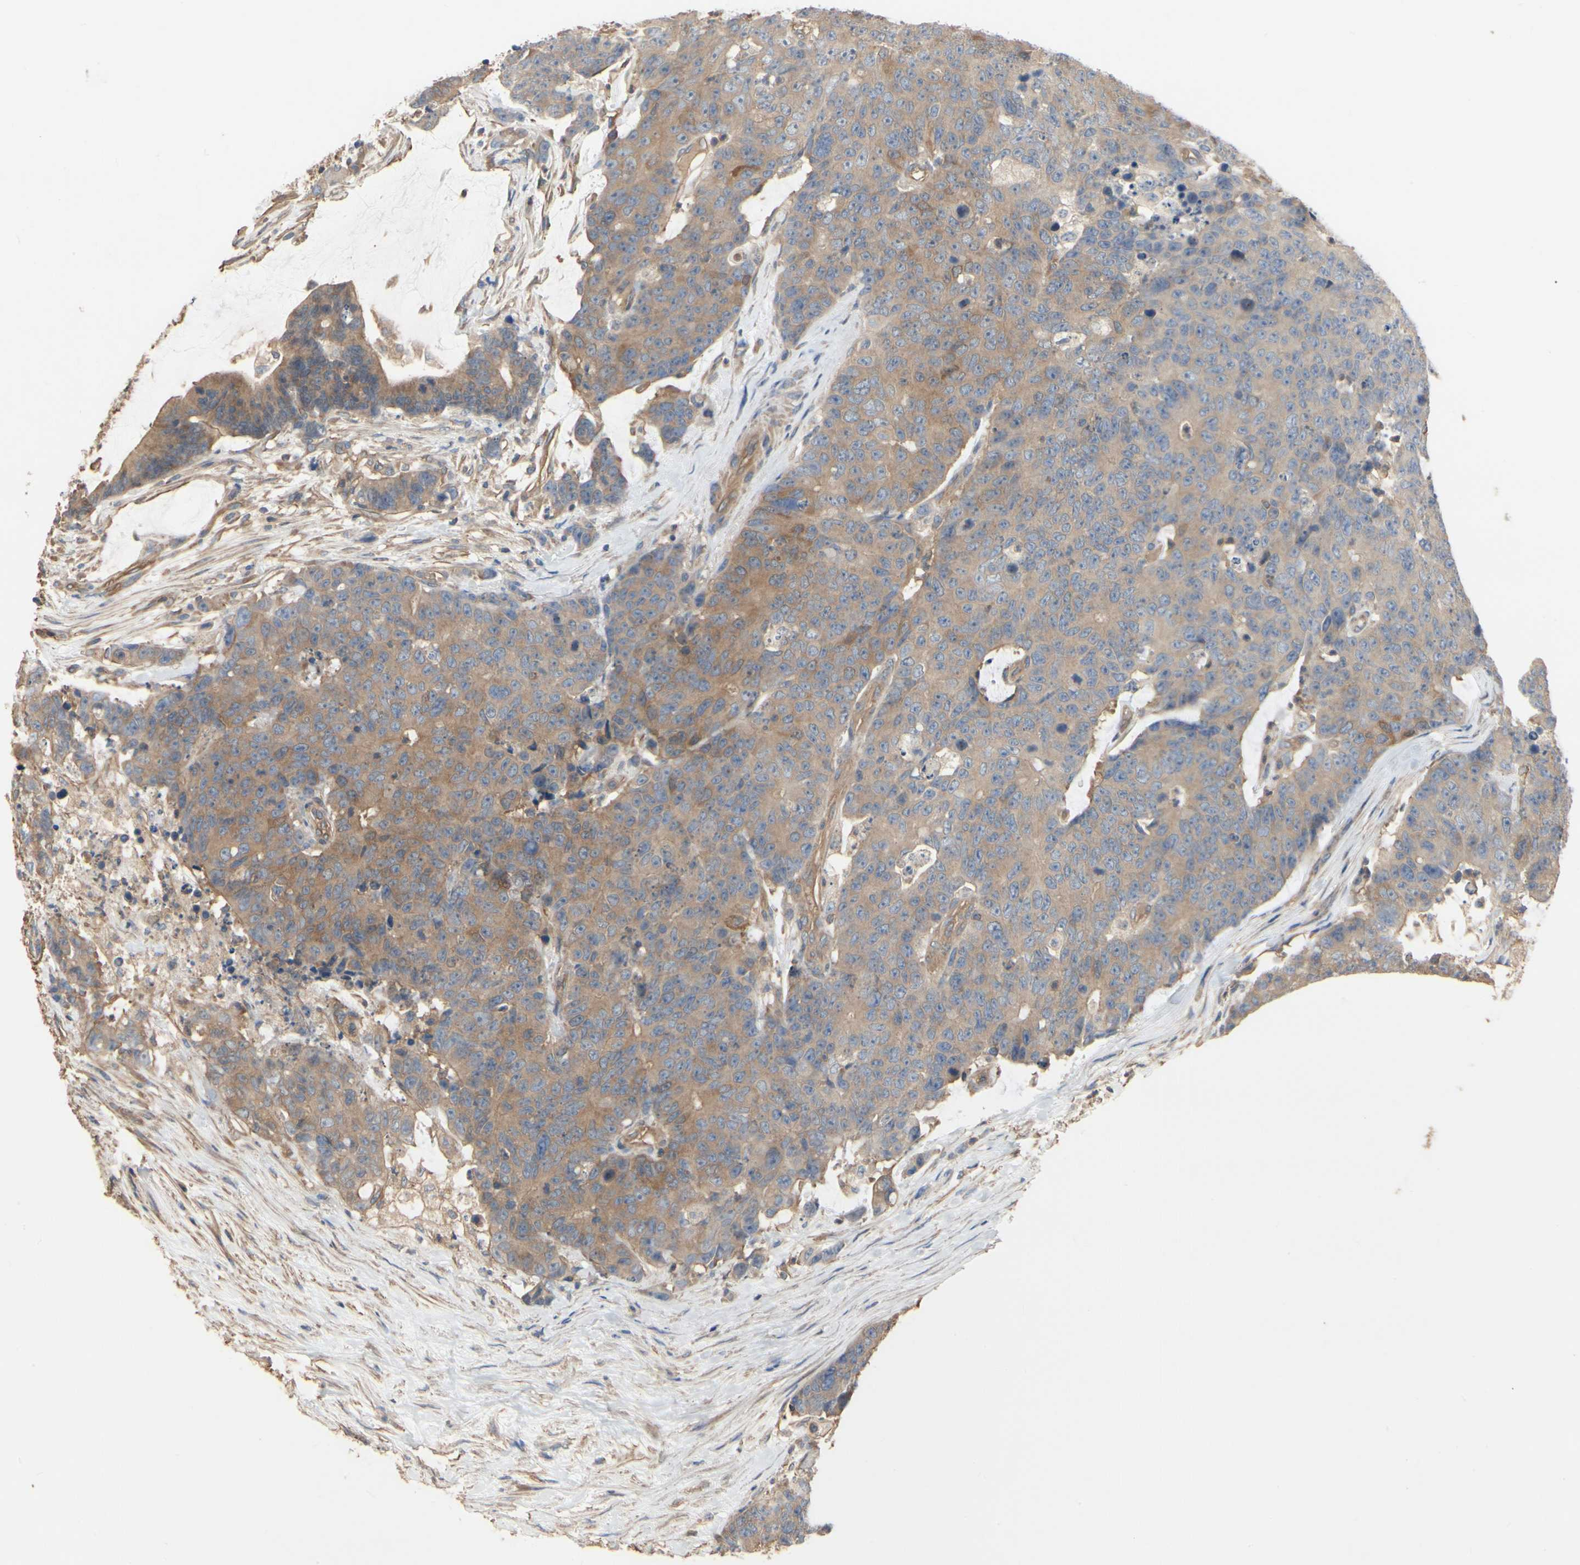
{"staining": {"intensity": "moderate", "quantity": ">75%", "location": "cytoplasmic/membranous"}, "tissue": "colorectal cancer", "cell_type": "Tumor cells", "image_type": "cancer", "snomed": [{"axis": "morphology", "description": "Adenocarcinoma, NOS"}, {"axis": "topography", "description": "Colon"}], "caption": "DAB immunohistochemical staining of colorectal cancer displays moderate cytoplasmic/membranous protein expression in approximately >75% of tumor cells.", "gene": "PDZK1", "patient": {"sex": "female", "age": 86}}